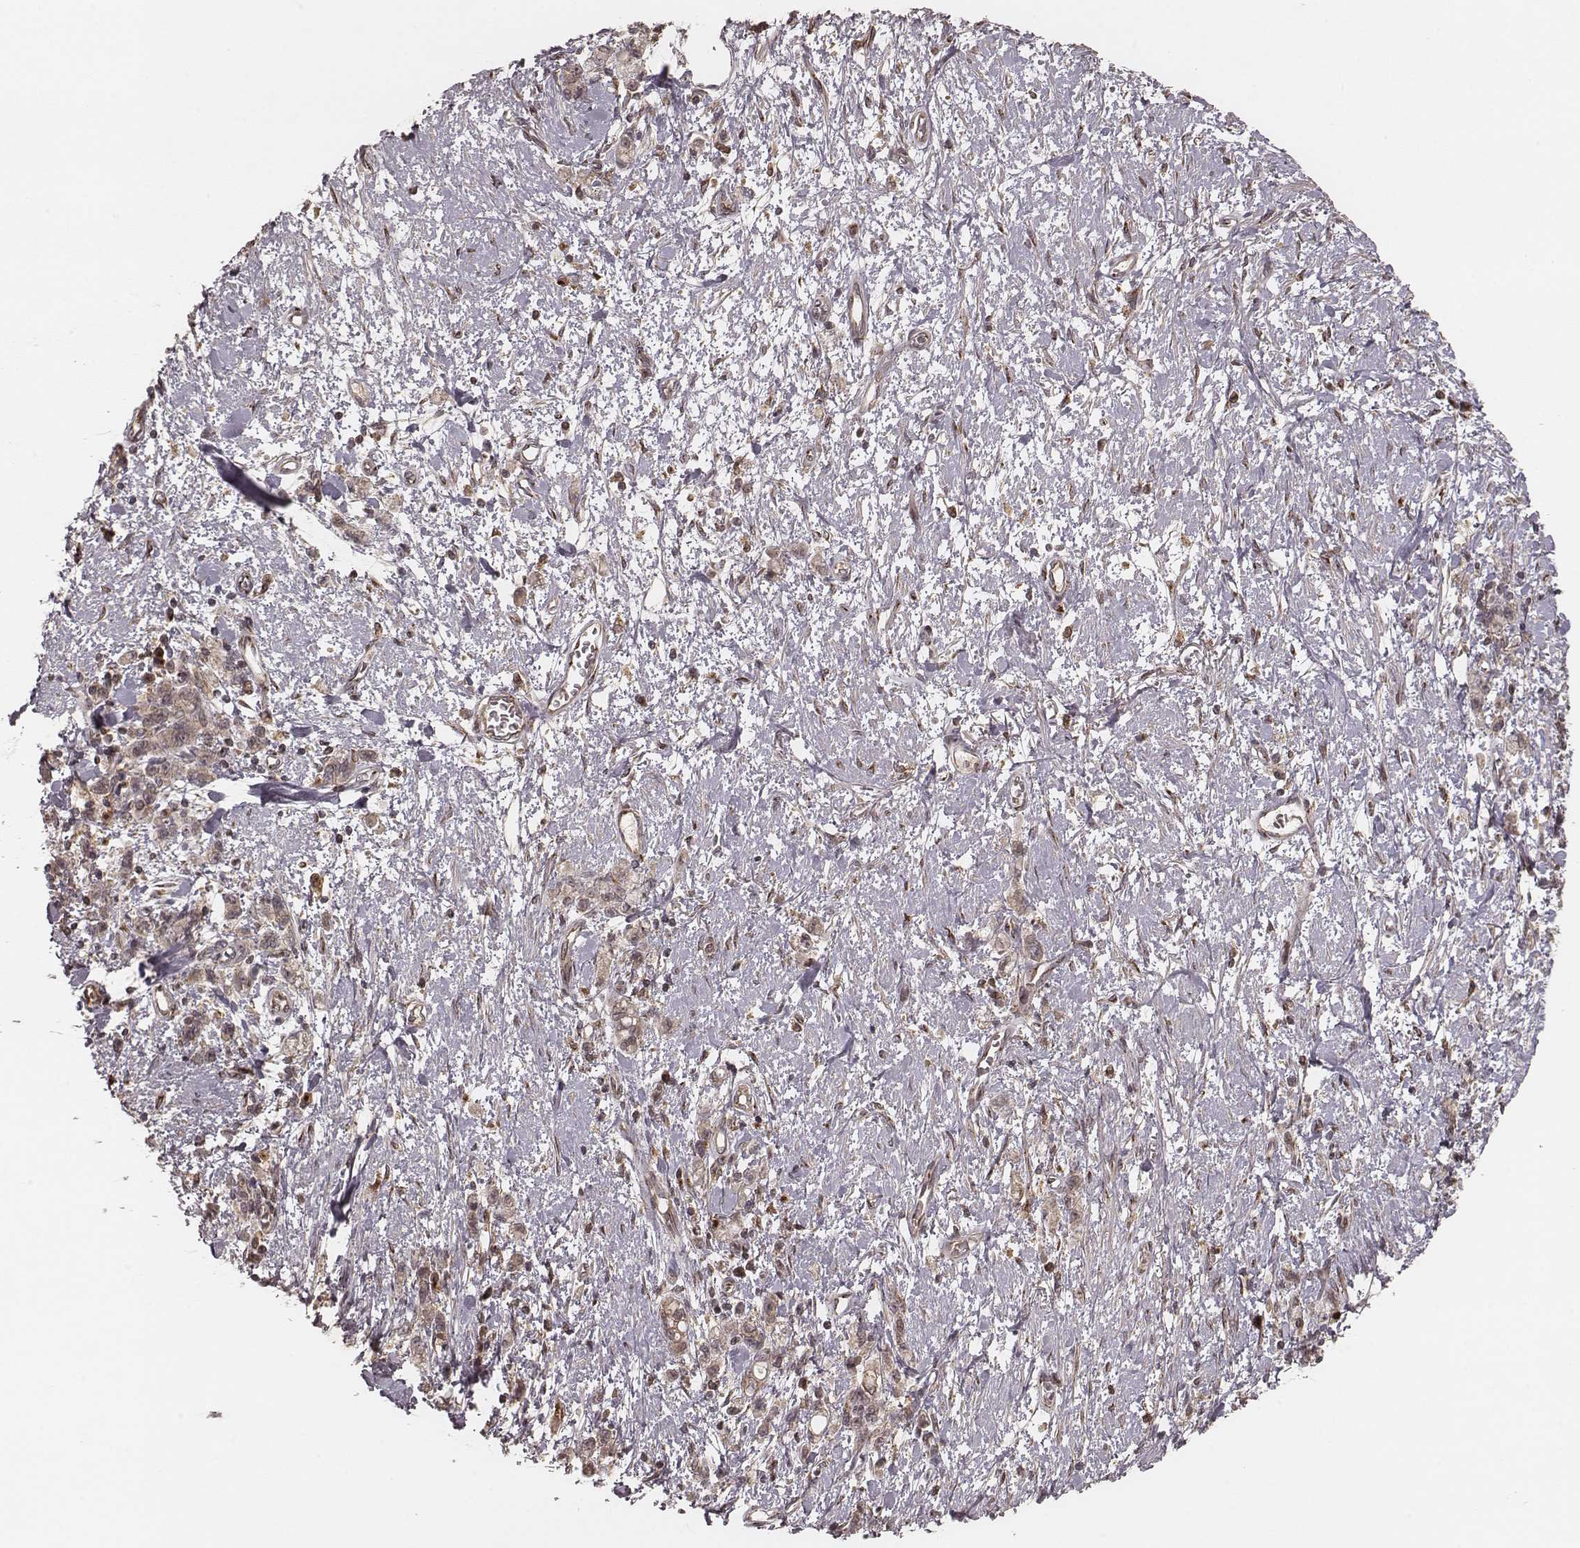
{"staining": {"intensity": "weak", "quantity": ">75%", "location": "cytoplasmic/membranous"}, "tissue": "stomach cancer", "cell_type": "Tumor cells", "image_type": "cancer", "snomed": [{"axis": "morphology", "description": "Adenocarcinoma, NOS"}, {"axis": "topography", "description": "Stomach"}], "caption": "A brown stain labels weak cytoplasmic/membranous positivity of a protein in human stomach cancer (adenocarcinoma) tumor cells.", "gene": "MYO19", "patient": {"sex": "male", "age": 77}}